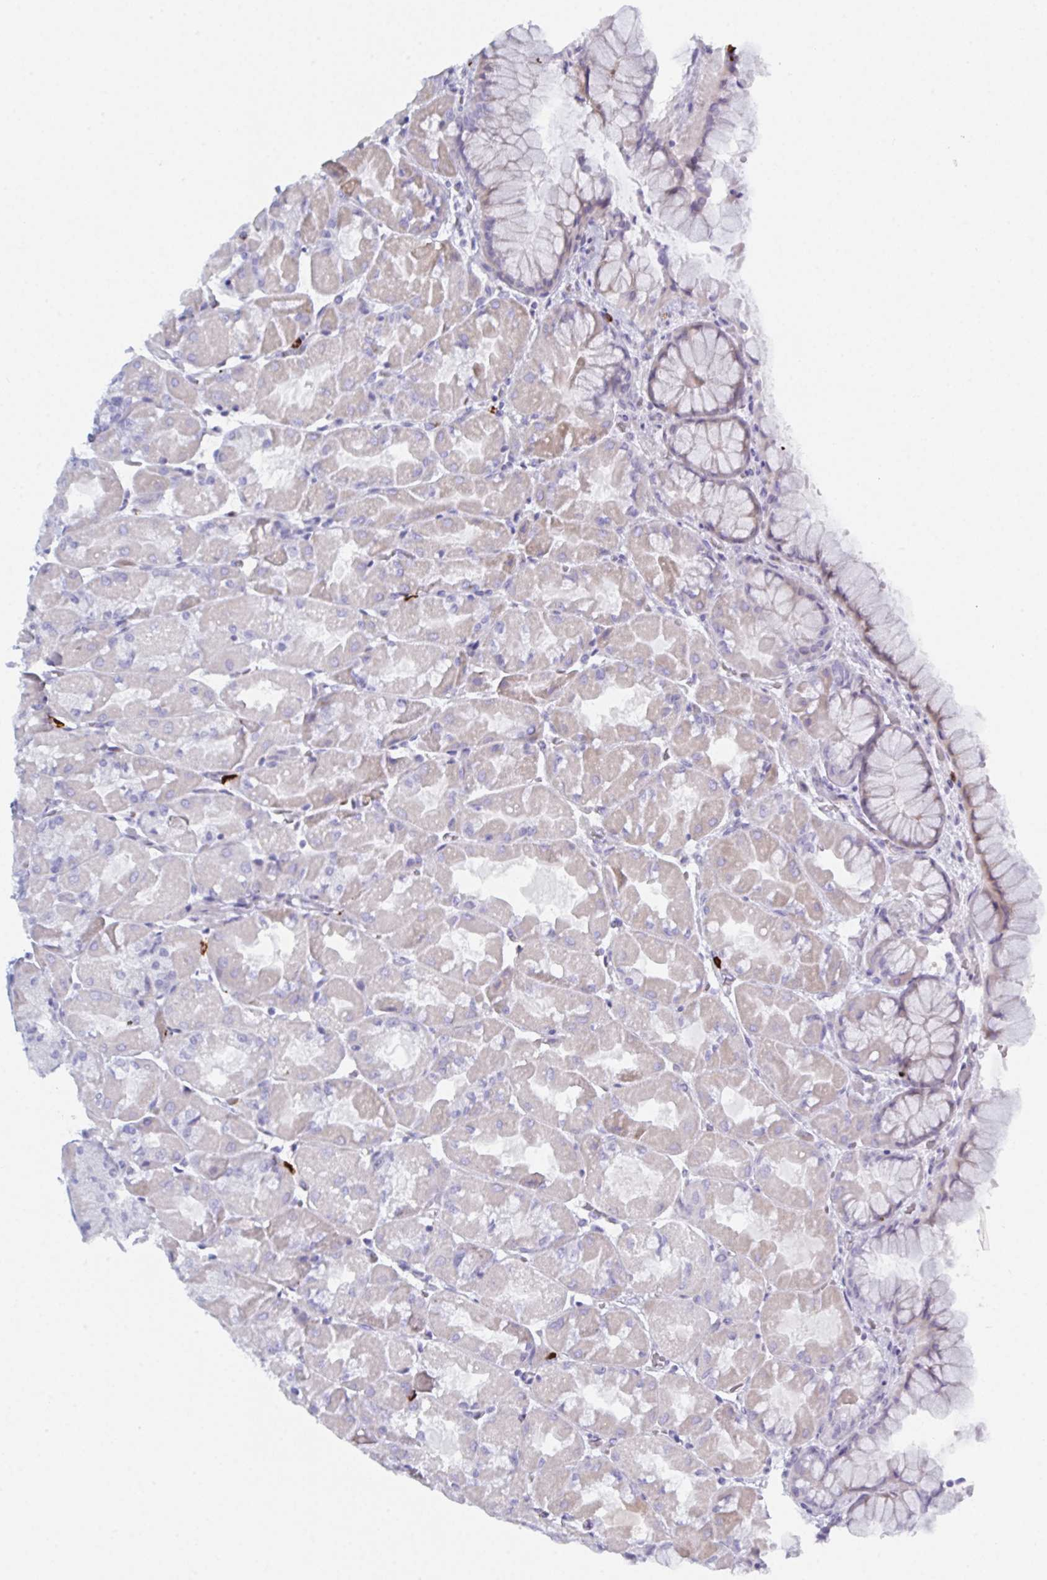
{"staining": {"intensity": "weak", "quantity": "<25%", "location": "cytoplasmic/membranous"}, "tissue": "stomach", "cell_type": "Glandular cells", "image_type": "normal", "snomed": [{"axis": "morphology", "description": "Normal tissue, NOS"}, {"axis": "topography", "description": "Stomach"}], "caption": "A high-resolution photomicrograph shows immunohistochemistry (IHC) staining of benign stomach, which displays no significant expression in glandular cells. (DAB (3,3'-diaminobenzidine) immunohistochemistry, high magnification).", "gene": "ZNF684", "patient": {"sex": "female", "age": 61}}